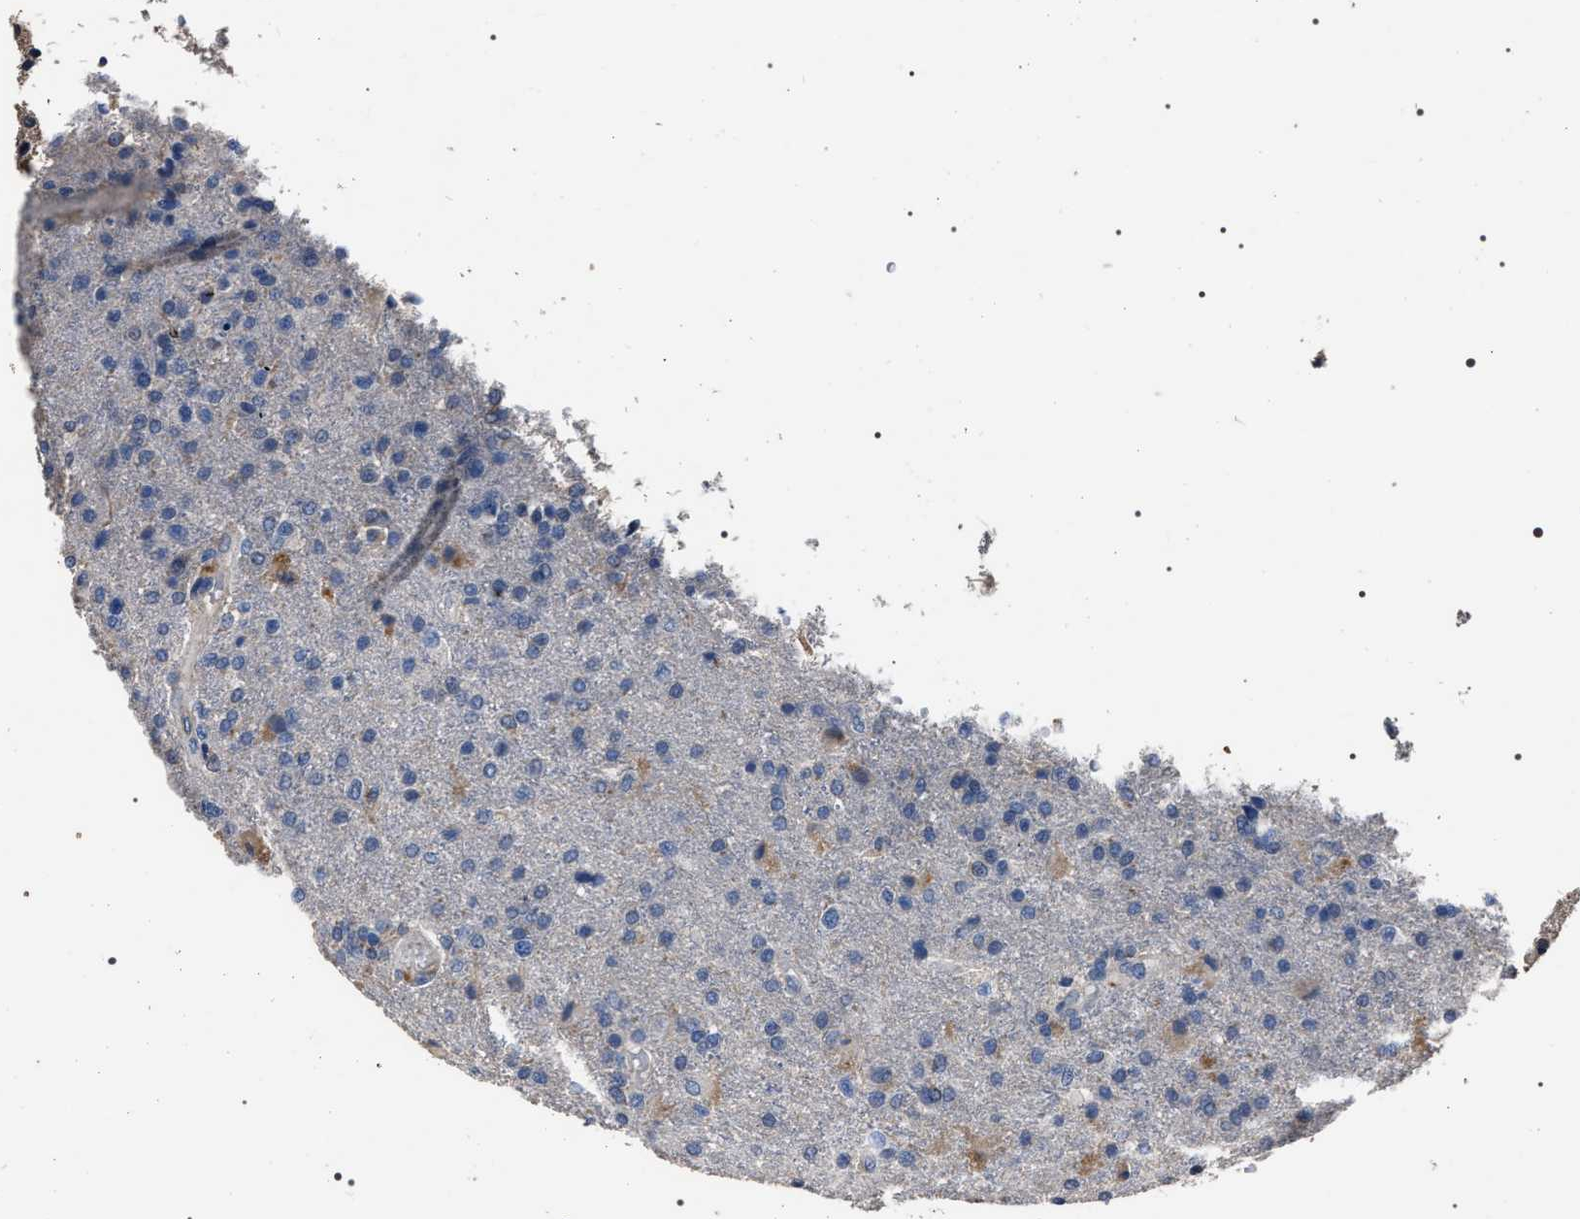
{"staining": {"intensity": "negative", "quantity": "none", "location": "none"}, "tissue": "glioma", "cell_type": "Tumor cells", "image_type": "cancer", "snomed": [{"axis": "morphology", "description": "Glioma, malignant, High grade"}, {"axis": "topography", "description": "Brain"}], "caption": "High magnification brightfield microscopy of glioma stained with DAB (3,3'-diaminobenzidine) (brown) and counterstained with hematoxylin (blue): tumor cells show no significant positivity.", "gene": "TRIM54", "patient": {"sex": "male", "age": 72}}